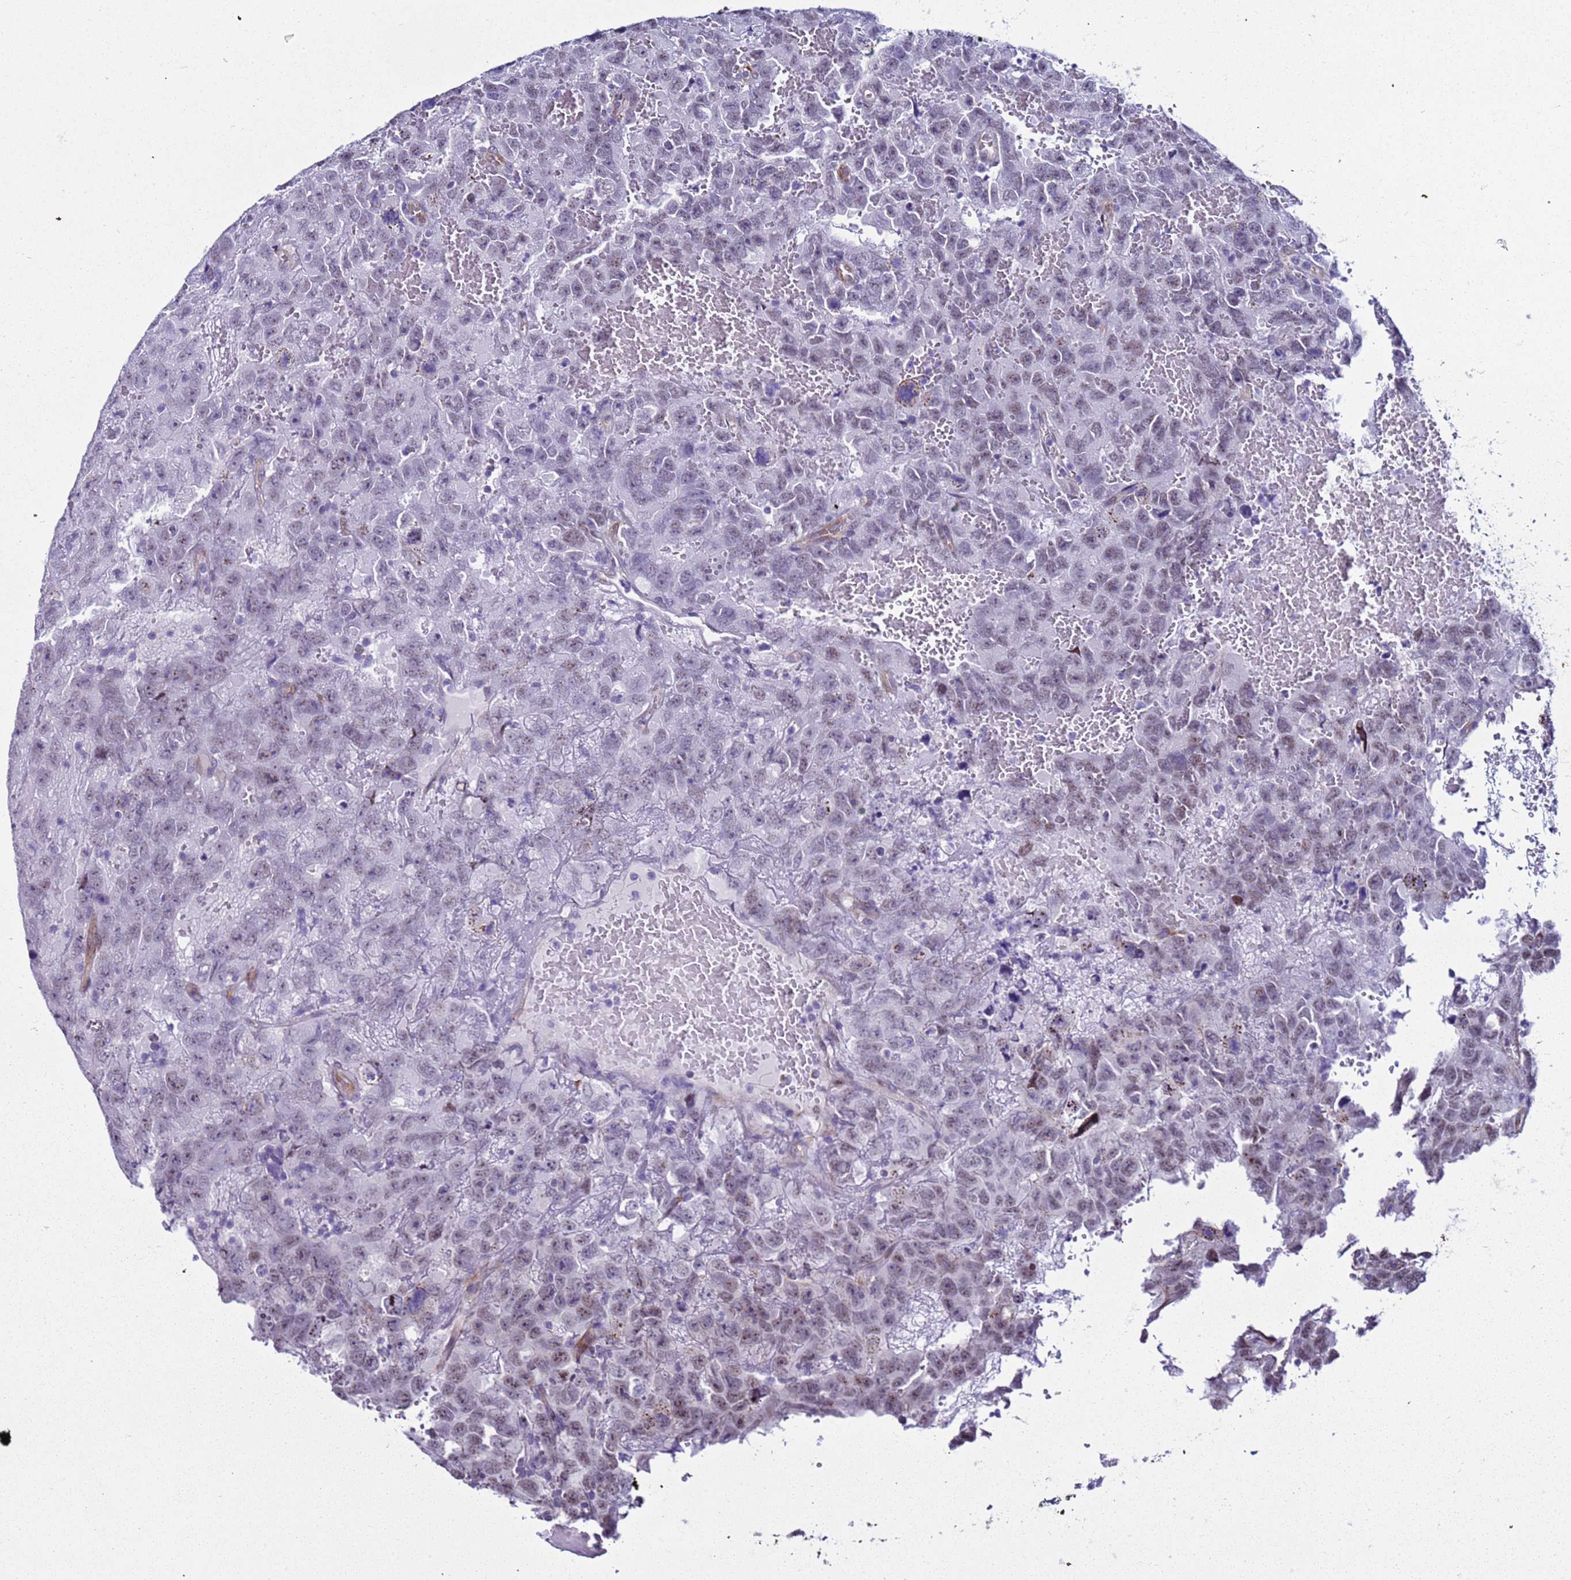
{"staining": {"intensity": "weak", "quantity": ">75%", "location": "nuclear"}, "tissue": "testis cancer", "cell_type": "Tumor cells", "image_type": "cancer", "snomed": [{"axis": "morphology", "description": "Carcinoma, Embryonal, NOS"}, {"axis": "topography", "description": "Testis"}], "caption": "Tumor cells show low levels of weak nuclear expression in about >75% of cells in human embryonal carcinoma (testis).", "gene": "LRRC10B", "patient": {"sex": "male", "age": 45}}